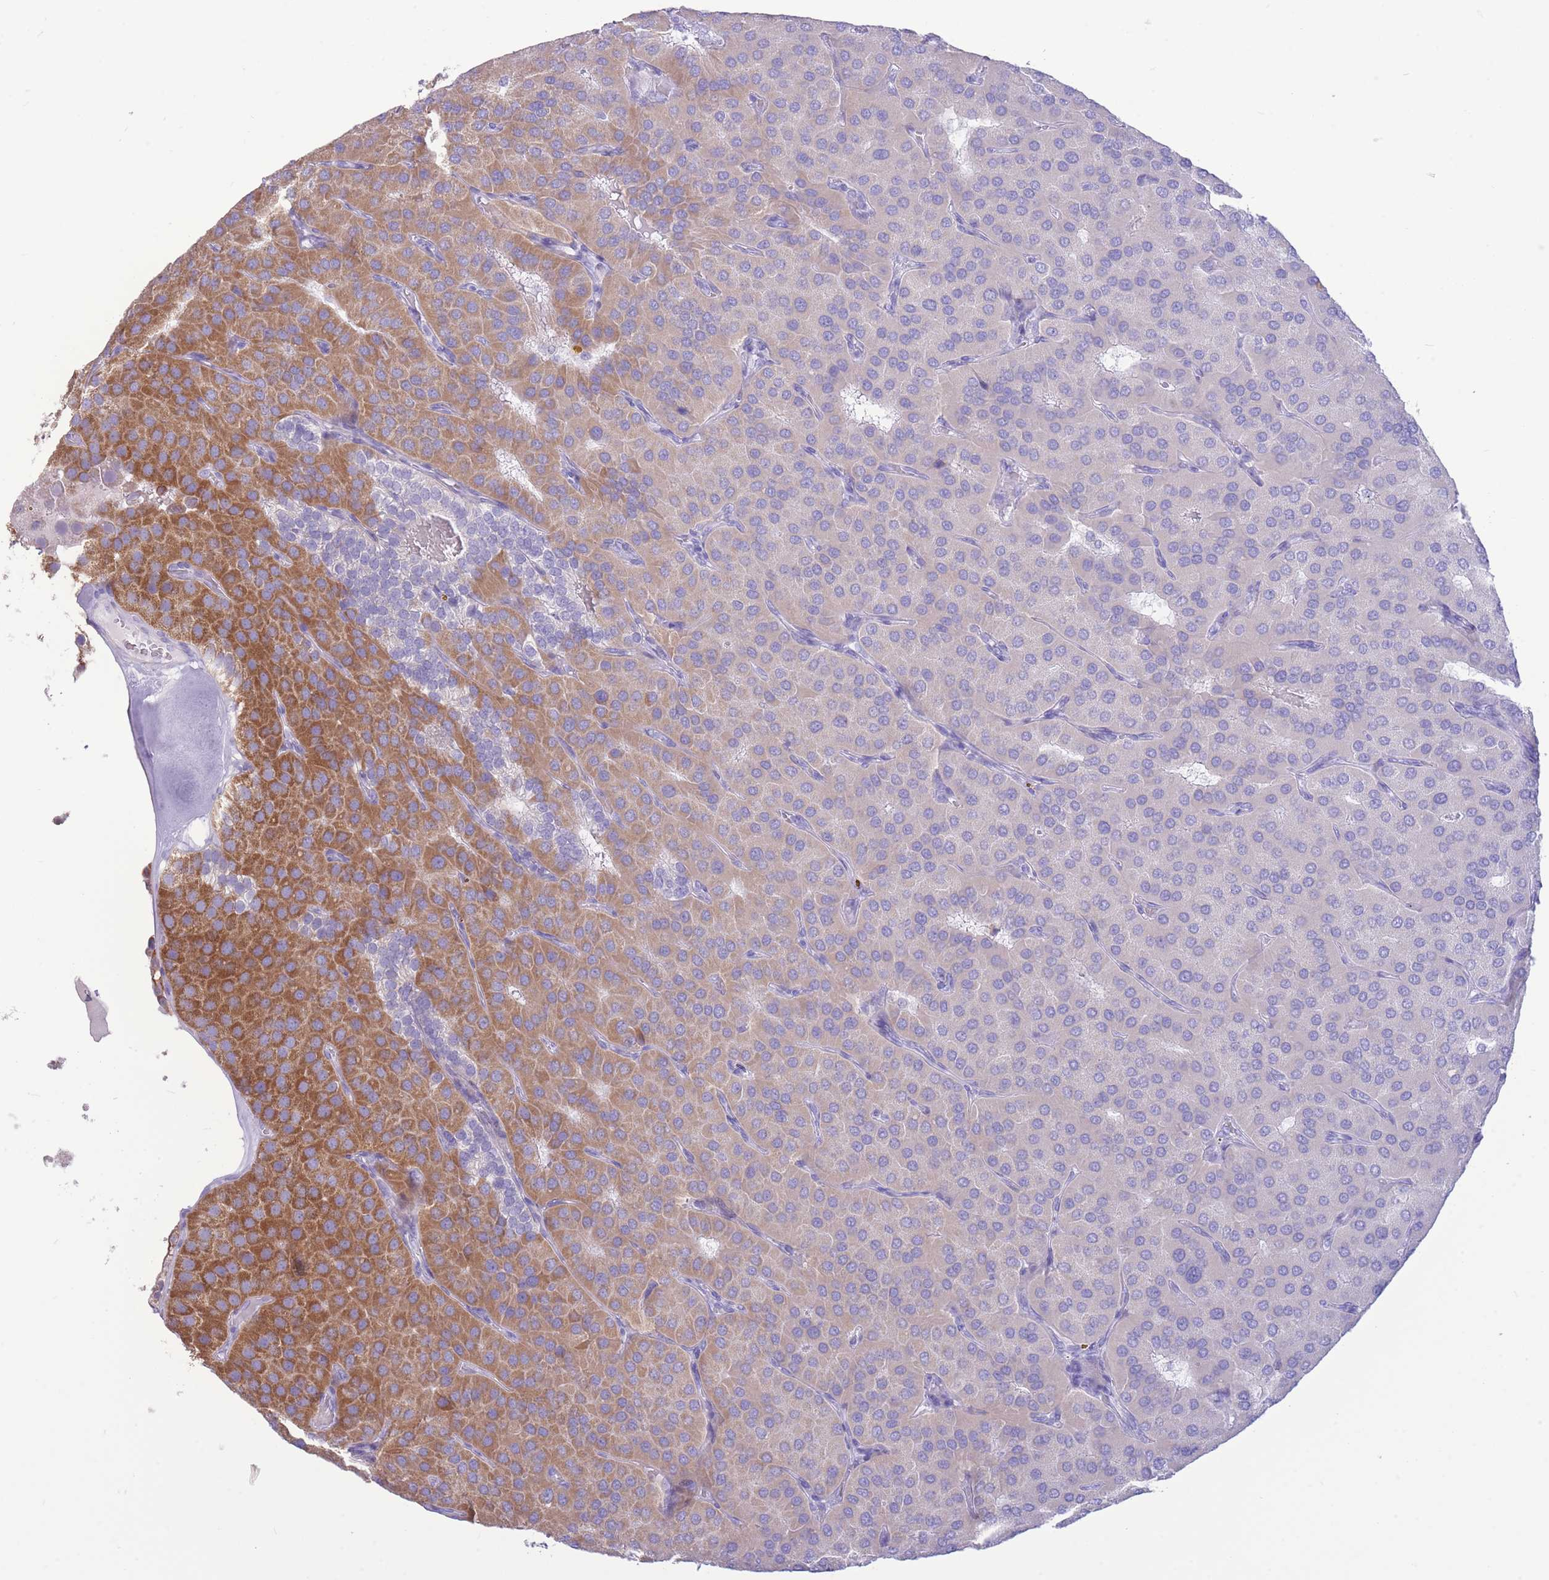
{"staining": {"intensity": "moderate", "quantity": "25%-75%", "location": "cytoplasmic/membranous"}, "tissue": "parathyroid gland", "cell_type": "Glandular cells", "image_type": "normal", "snomed": [{"axis": "morphology", "description": "Normal tissue, NOS"}, {"axis": "morphology", "description": "Adenoma, NOS"}, {"axis": "topography", "description": "Parathyroid gland"}], "caption": "Immunohistochemical staining of normal parathyroid gland displays 25%-75% levels of moderate cytoplasmic/membranous protein positivity in about 25%-75% of glandular cells.", "gene": "VWA8", "patient": {"sex": "female", "age": 86}}